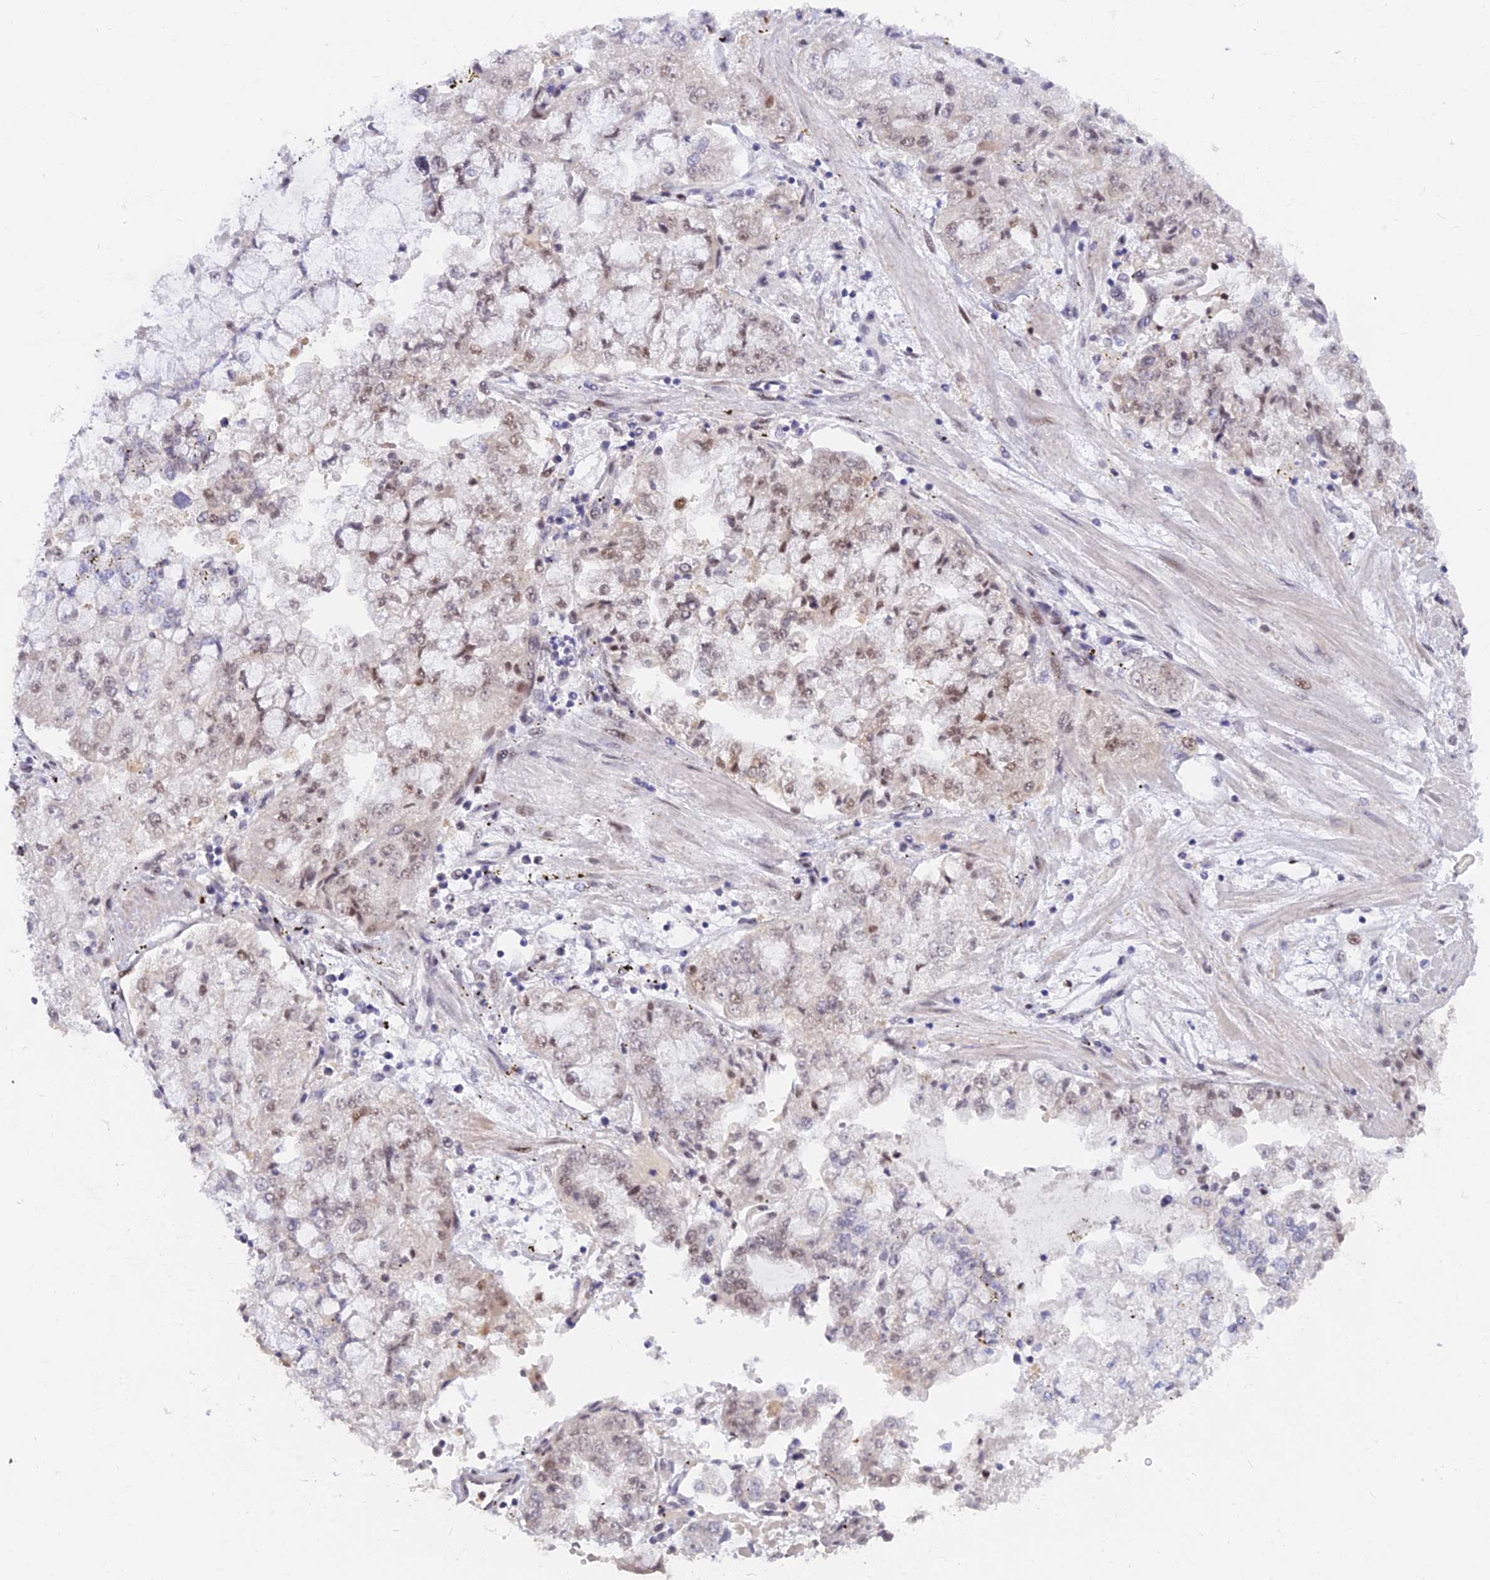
{"staining": {"intensity": "weak", "quantity": "25%-75%", "location": "nuclear"}, "tissue": "stomach cancer", "cell_type": "Tumor cells", "image_type": "cancer", "snomed": [{"axis": "morphology", "description": "Adenocarcinoma, NOS"}, {"axis": "topography", "description": "Stomach"}], "caption": "Protein analysis of adenocarcinoma (stomach) tissue exhibits weak nuclear staining in approximately 25%-75% of tumor cells.", "gene": "DPY30", "patient": {"sex": "male", "age": 76}}